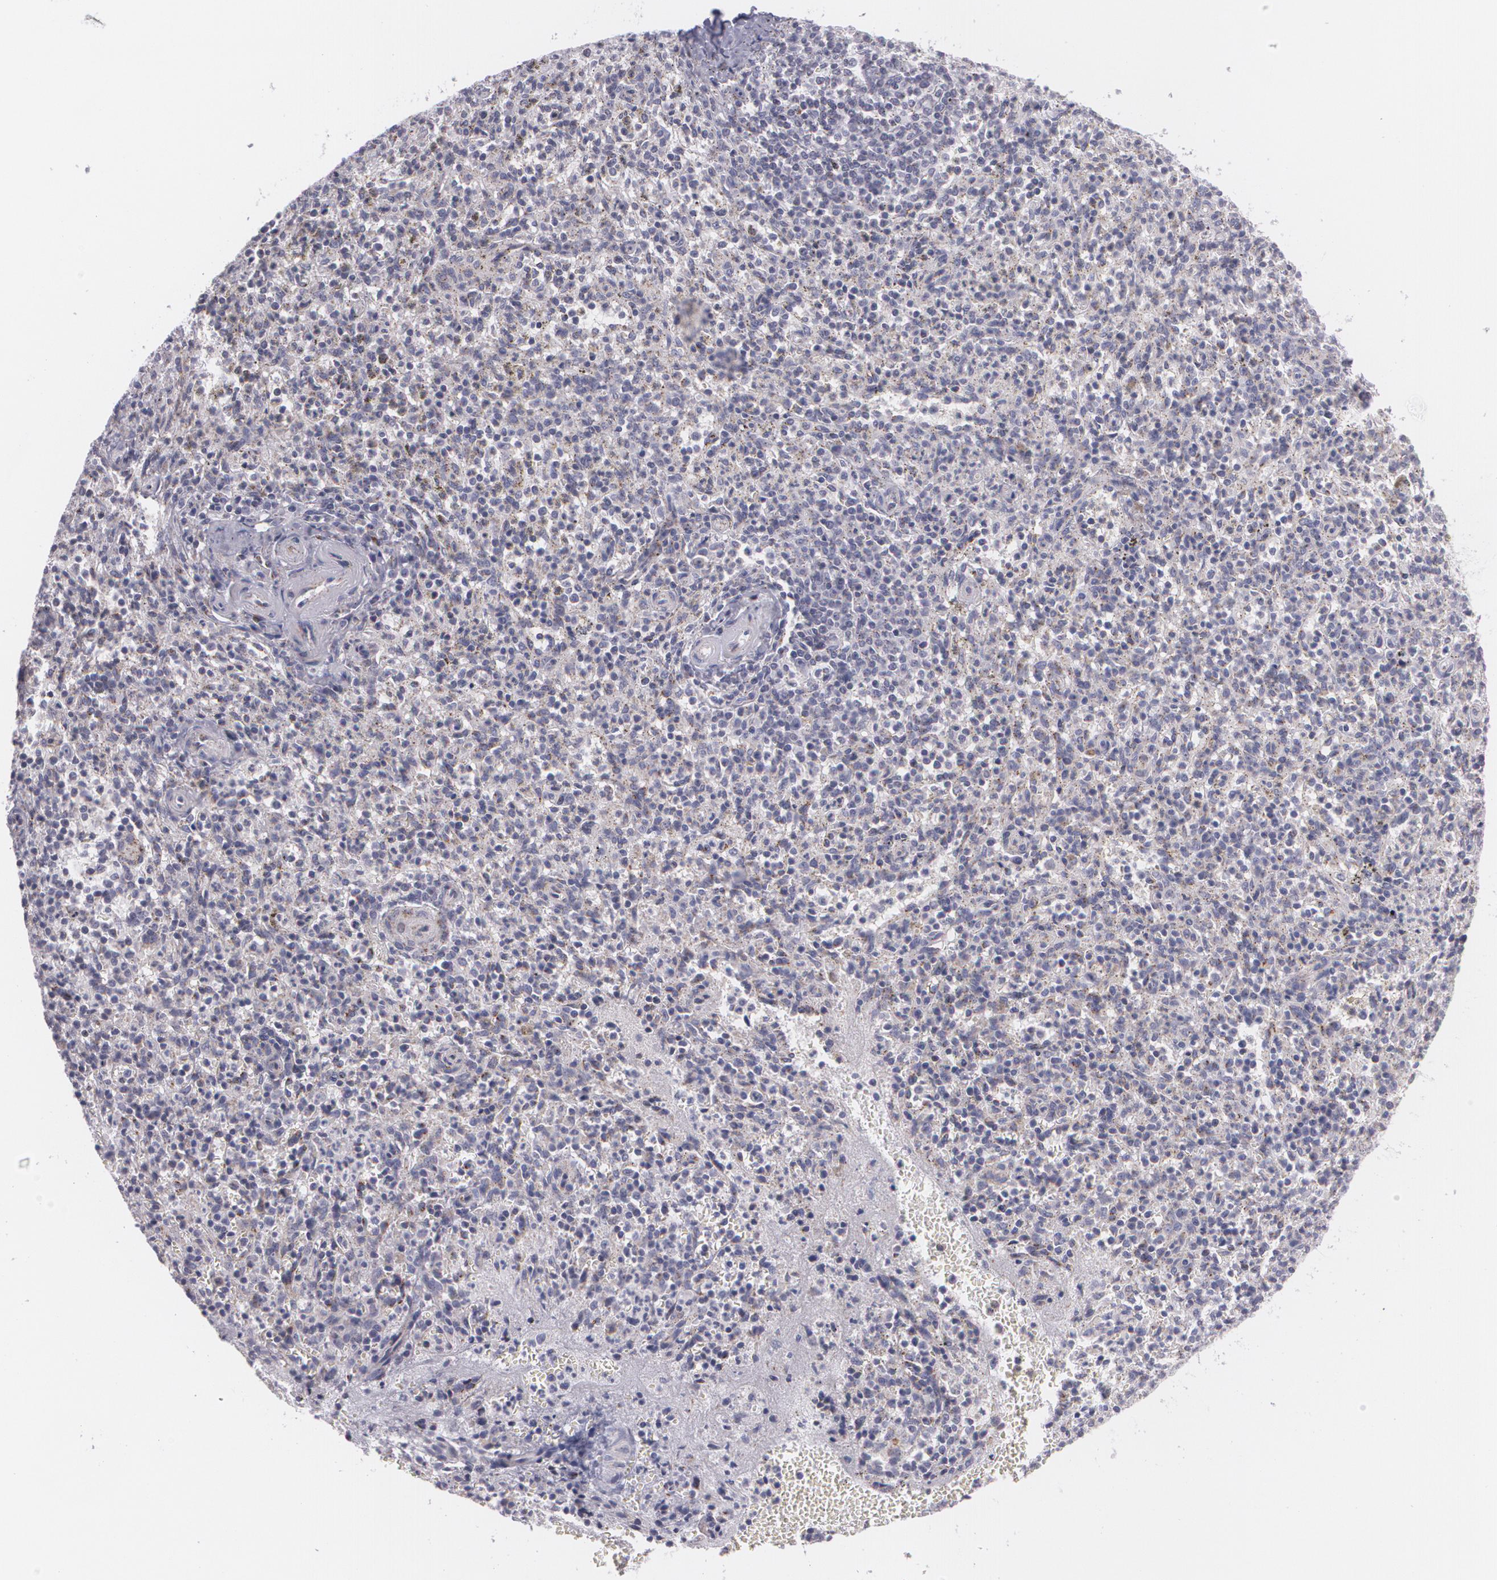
{"staining": {"intensity": "negative", "quantity": "none", "location": "none"}, "tissue": "spleen", "cell_type": "Cells in red pulp", "image_type": "normal", "snomed": [{"axis": "morphology", "description": "Normal tissue, NOS"}, {"axis": "topography", "description": "Spleen"}], "caption": "This is an IHC image of normal spleen. There is no staining in cells in red pulp.", "gene": "CILK1", "patient": {"sex": "male", "age": 72}}